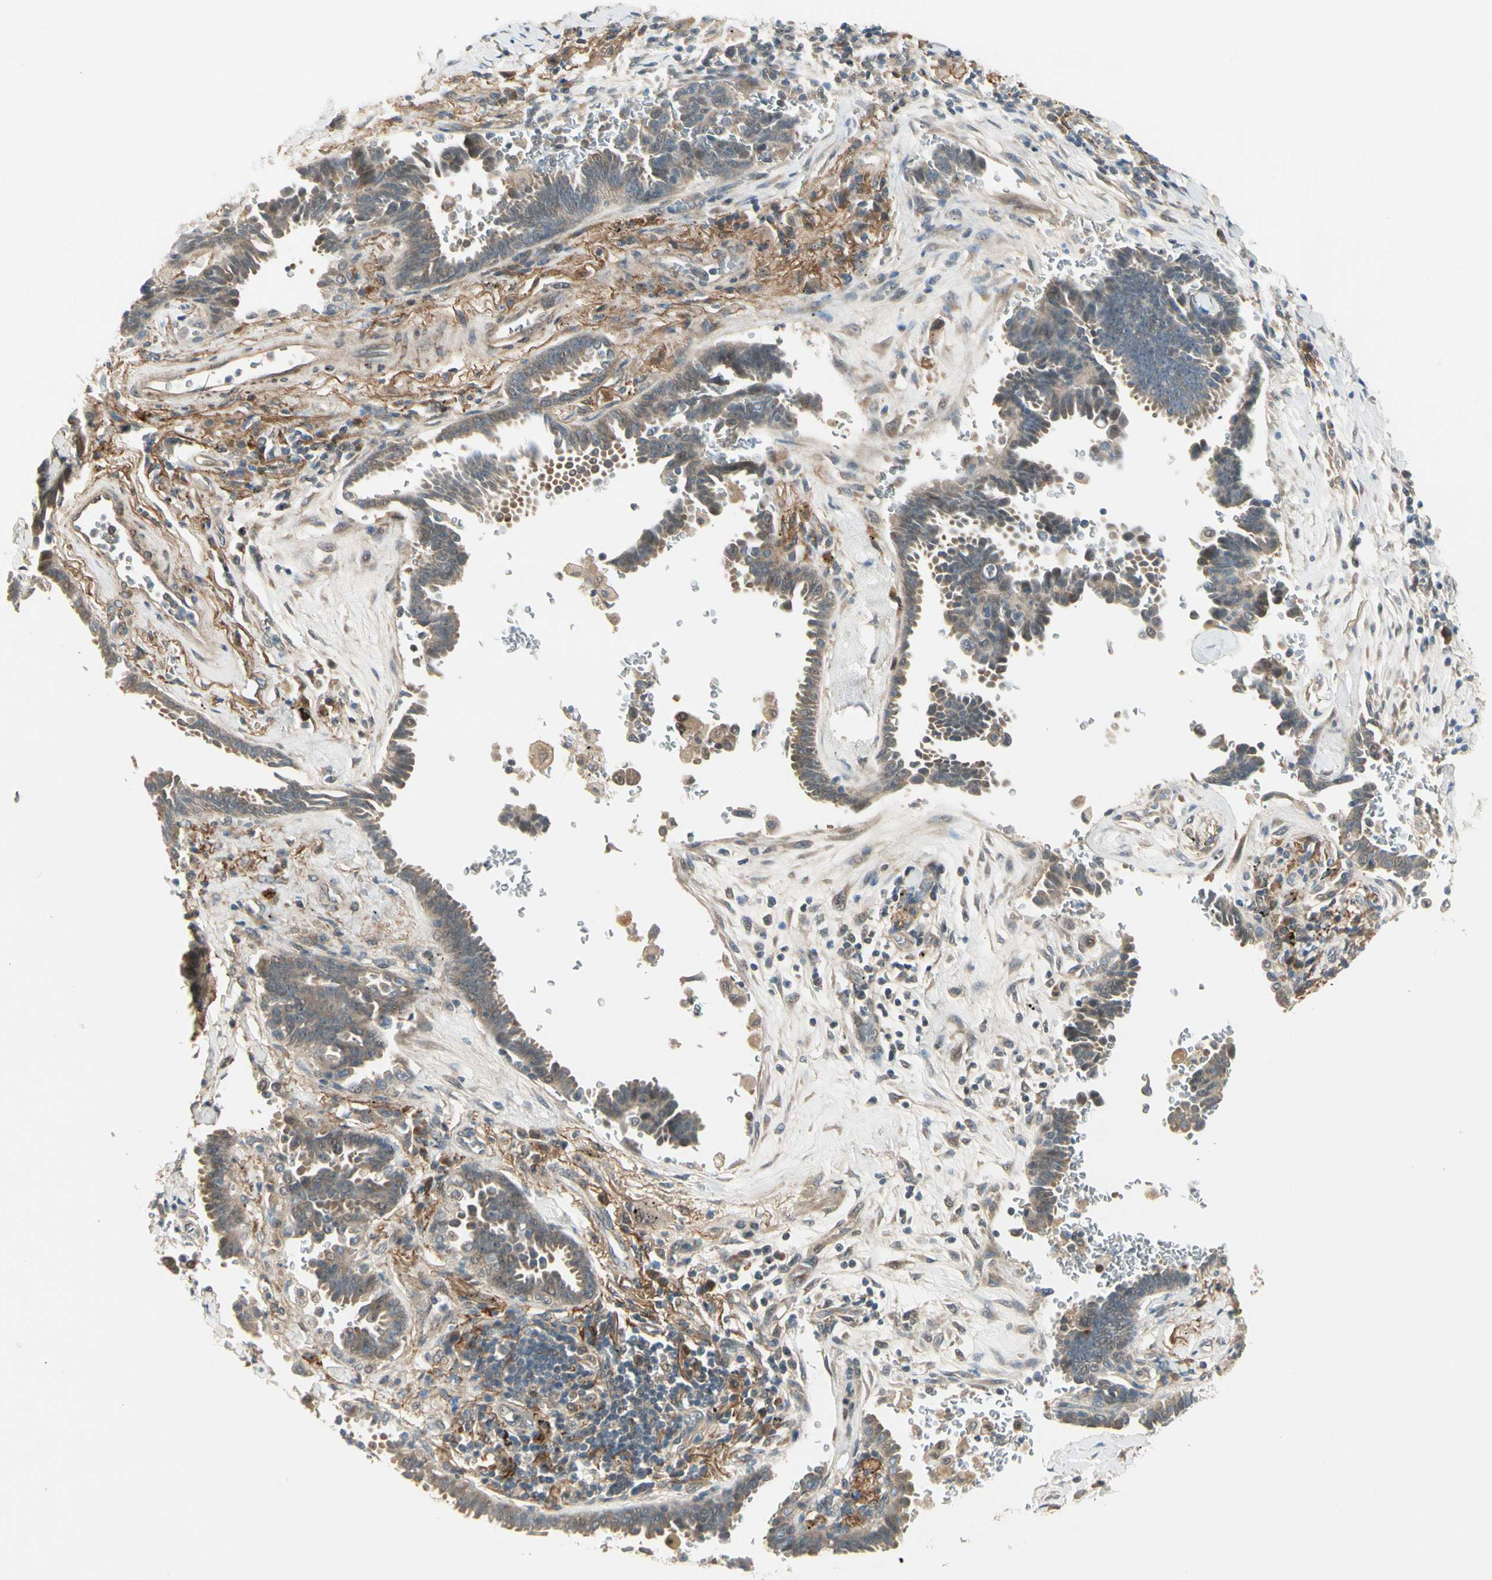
{"staining": {"intensity": "moderate", "quantity": ">75%", "location": "cytoplasmic/membranous"}, "tissue": "lung cancer", "cell_type": "Tumor cells", "image_type": "cancer", "snomed": [{"axis": "morphology", "description": "Adenocarcinoma, NOS"}, {"axis": "topography", "description": "Lung"}], "caption": "Lung cancer (adenocarcinoma) stained for a protein reveals moderate cytoplasmic/membranous positivity in tumor cells. (Stains: DAB (3,3'-diaminobenzidine) in brown, nuclei in blue, Microscopy: brightfield microscopy at high magnification).", "gene": "EPHB3", "patient": {"sex": "female", "age": 64}}